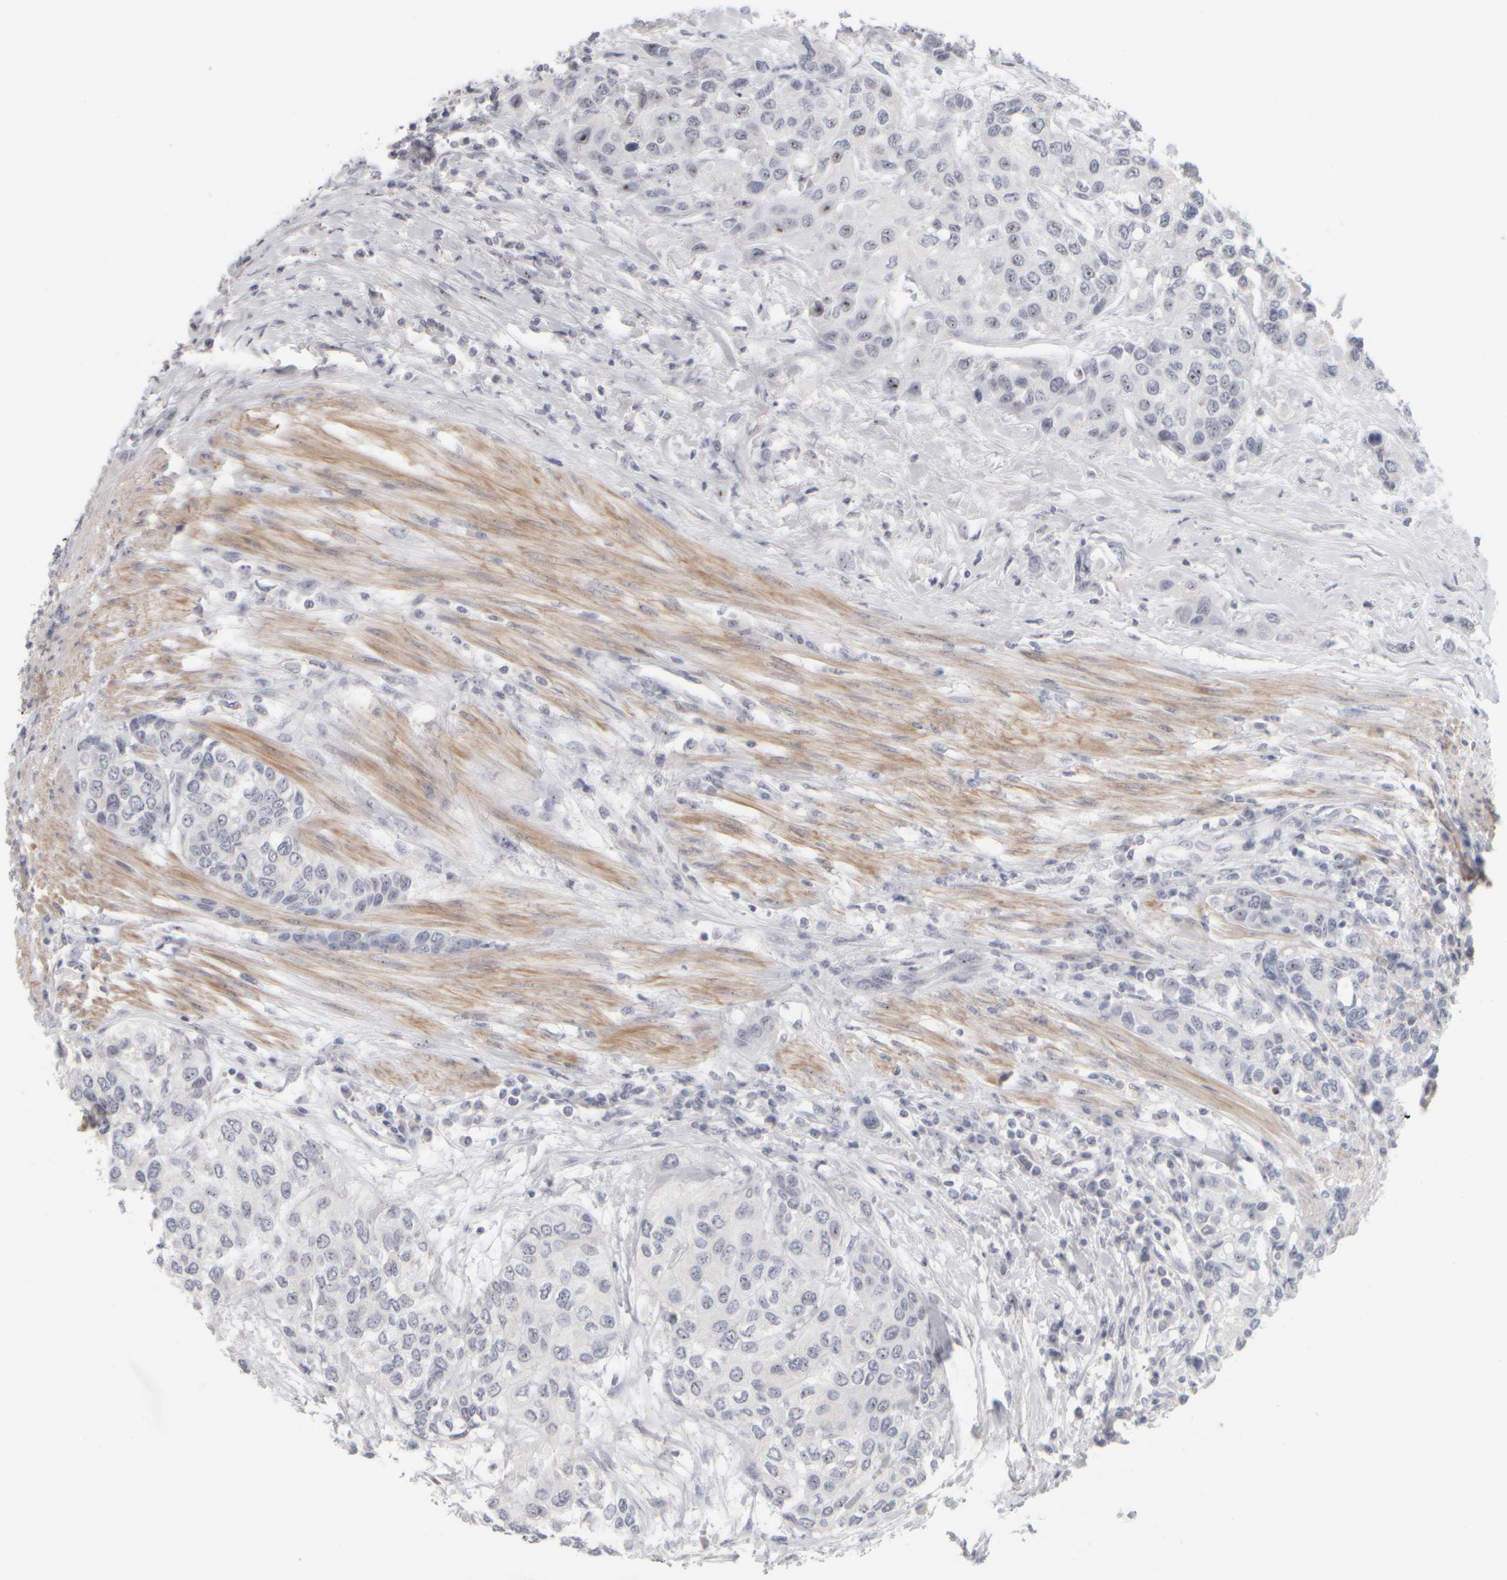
{"staining": {"intensity": "moderate", "quantity": "<25%", "location": "nuclear"}, "tissue": "urothelial cancer", "cell_type": "Tumor cells", "image_type": "cancer", "snomed": [{"axis": "morphology", "description": "Urothelial carcinoma, High grade"}, {"axis": "topography", "description": "Urinary bladder"}], "caption": "Human urothelial cancer stained with a protein marker shows moderate staining in tumor cells.", "gene": "DCXR", "patient": {"sex": "female", "age": 56}}